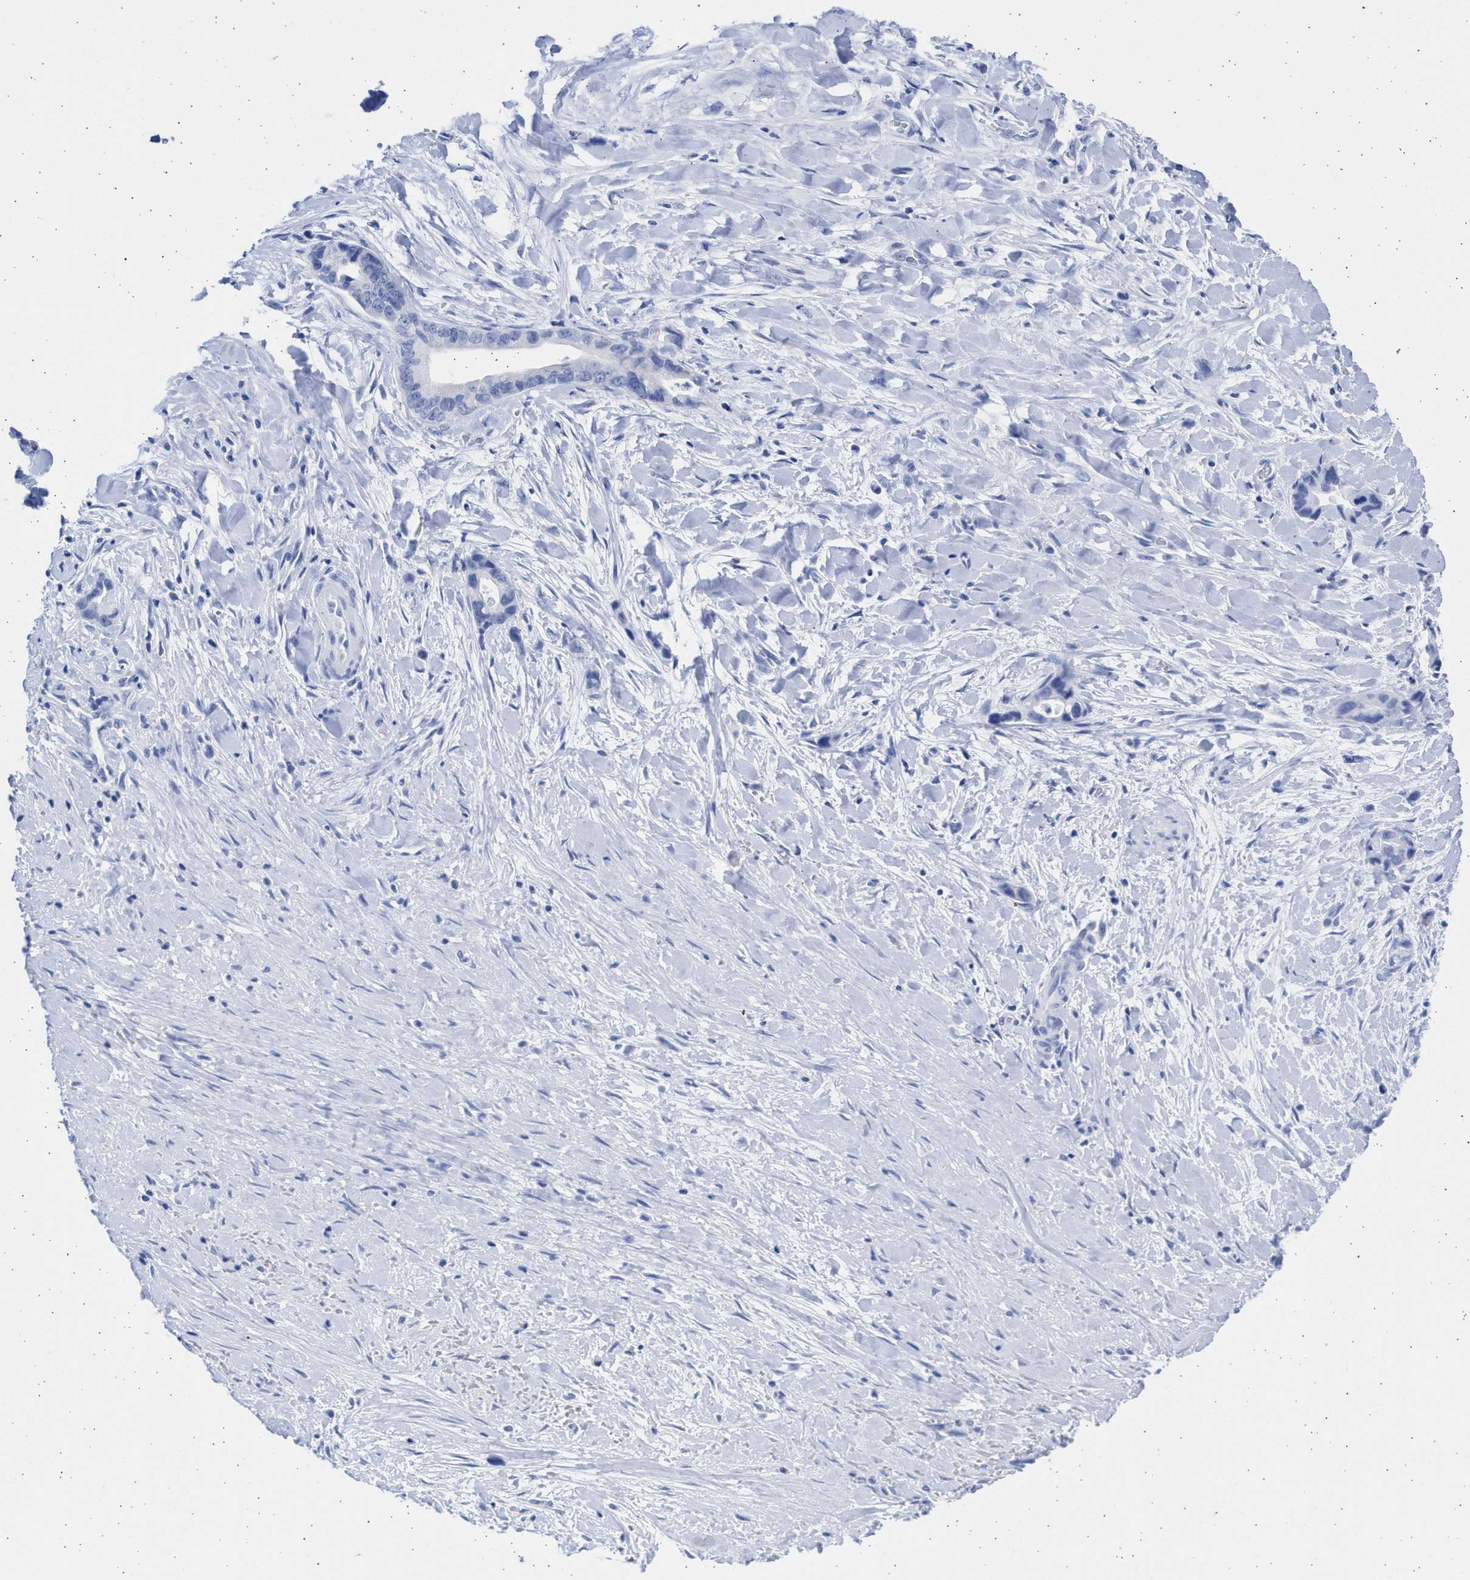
{"staining": {"intensity": "negative", "quantity": "none", "location": "none"}, "tissue": "liver cancer", "cell_type": "Tumor cells", "image_type": "cancer", "snomed": [{"axis": "morphology", "description": "Cholangiocarcinoma"}, {"axis": "topography", "description": "Liver"}], "caption": "IHC histopathology image of cholangiocarcinoma (liver) stained for a protein (brown), which shows no staining in tumor cells.", "gene": "ALDOC", "patient": {"sex": "female", "age": 55}}